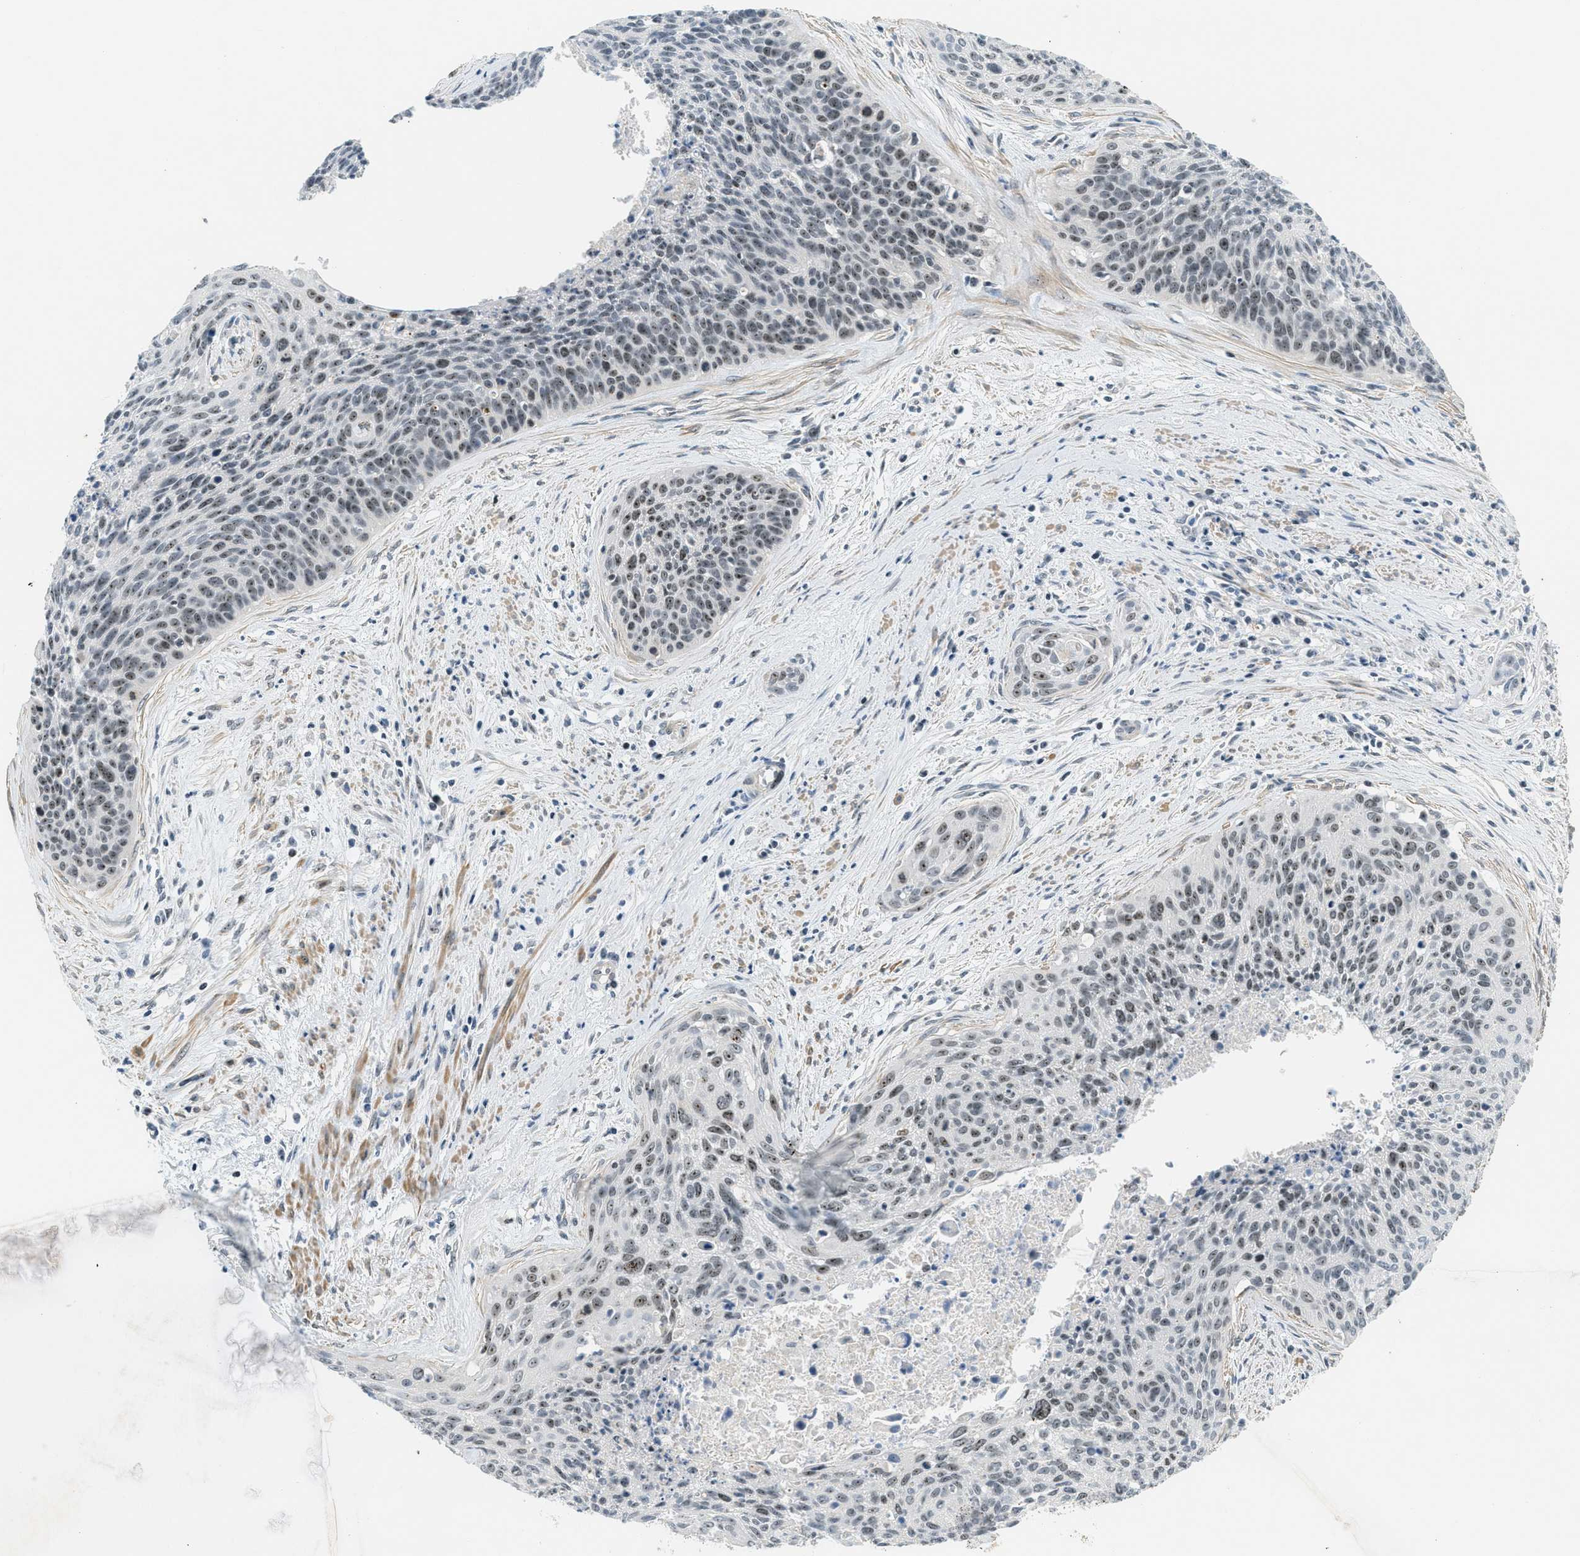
{"staining": {"intensity": "weak", "quantity": "25%-75%", "location": "nuclear"}, "tissue": "cervical cancer", "cell_type": "Tumor cells", "image_type": "cancer", "snomed": [{"axis": "morphology", "description": "Squamous cell carcinoma, NOS"}, {"axis": "topography", "description": "Cervix"}], "caption": "Weak nuclear positivity for a protein is seen in about 25%-75% of tumor cells of cervical cancer (squamous cell carcinoma) using IHC.", "gene": "DDX47", "patient": {"sex": "female", "age": 55}}